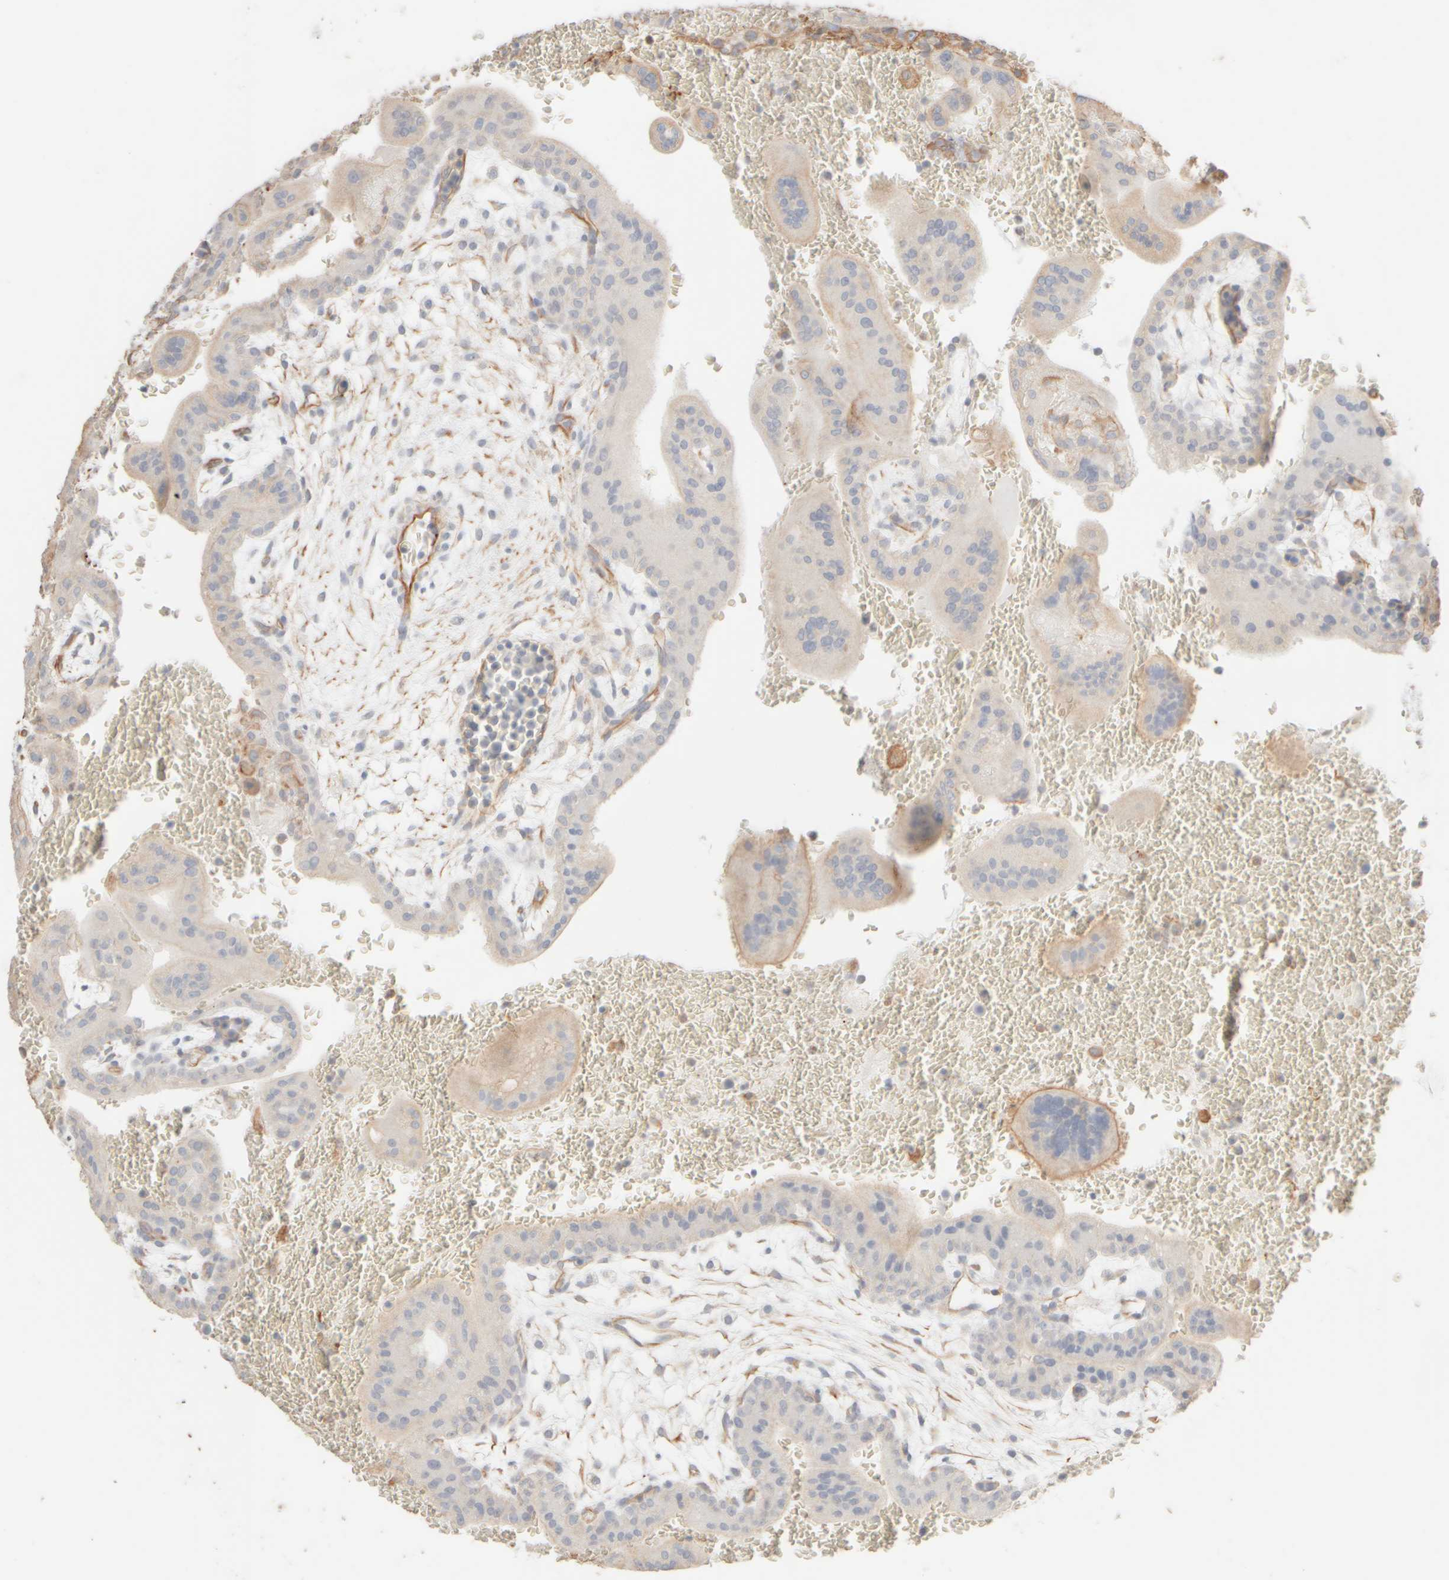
{"staining": {"intensity": "weak", "quantity": "25%-75%", "location": "cytoplasmic/membranous"}, "tissue": "placenta", "cell_type": "Trophoblastic cells", "image_type": "normal", "snomed": [{"axis": "morphology", "description": "Normal tissue, NOS"}, {"axis": "topography", "description": "Placenta"}], "caption": "Immunohistochemistry (IHC) of benign human placenta shows low levels of weak cytoplasmic/membranous positivity in about 25%-75% of trophoblastic cells.", "gene": "KRT15", "patient": {"sex": "female", "age": 35}}